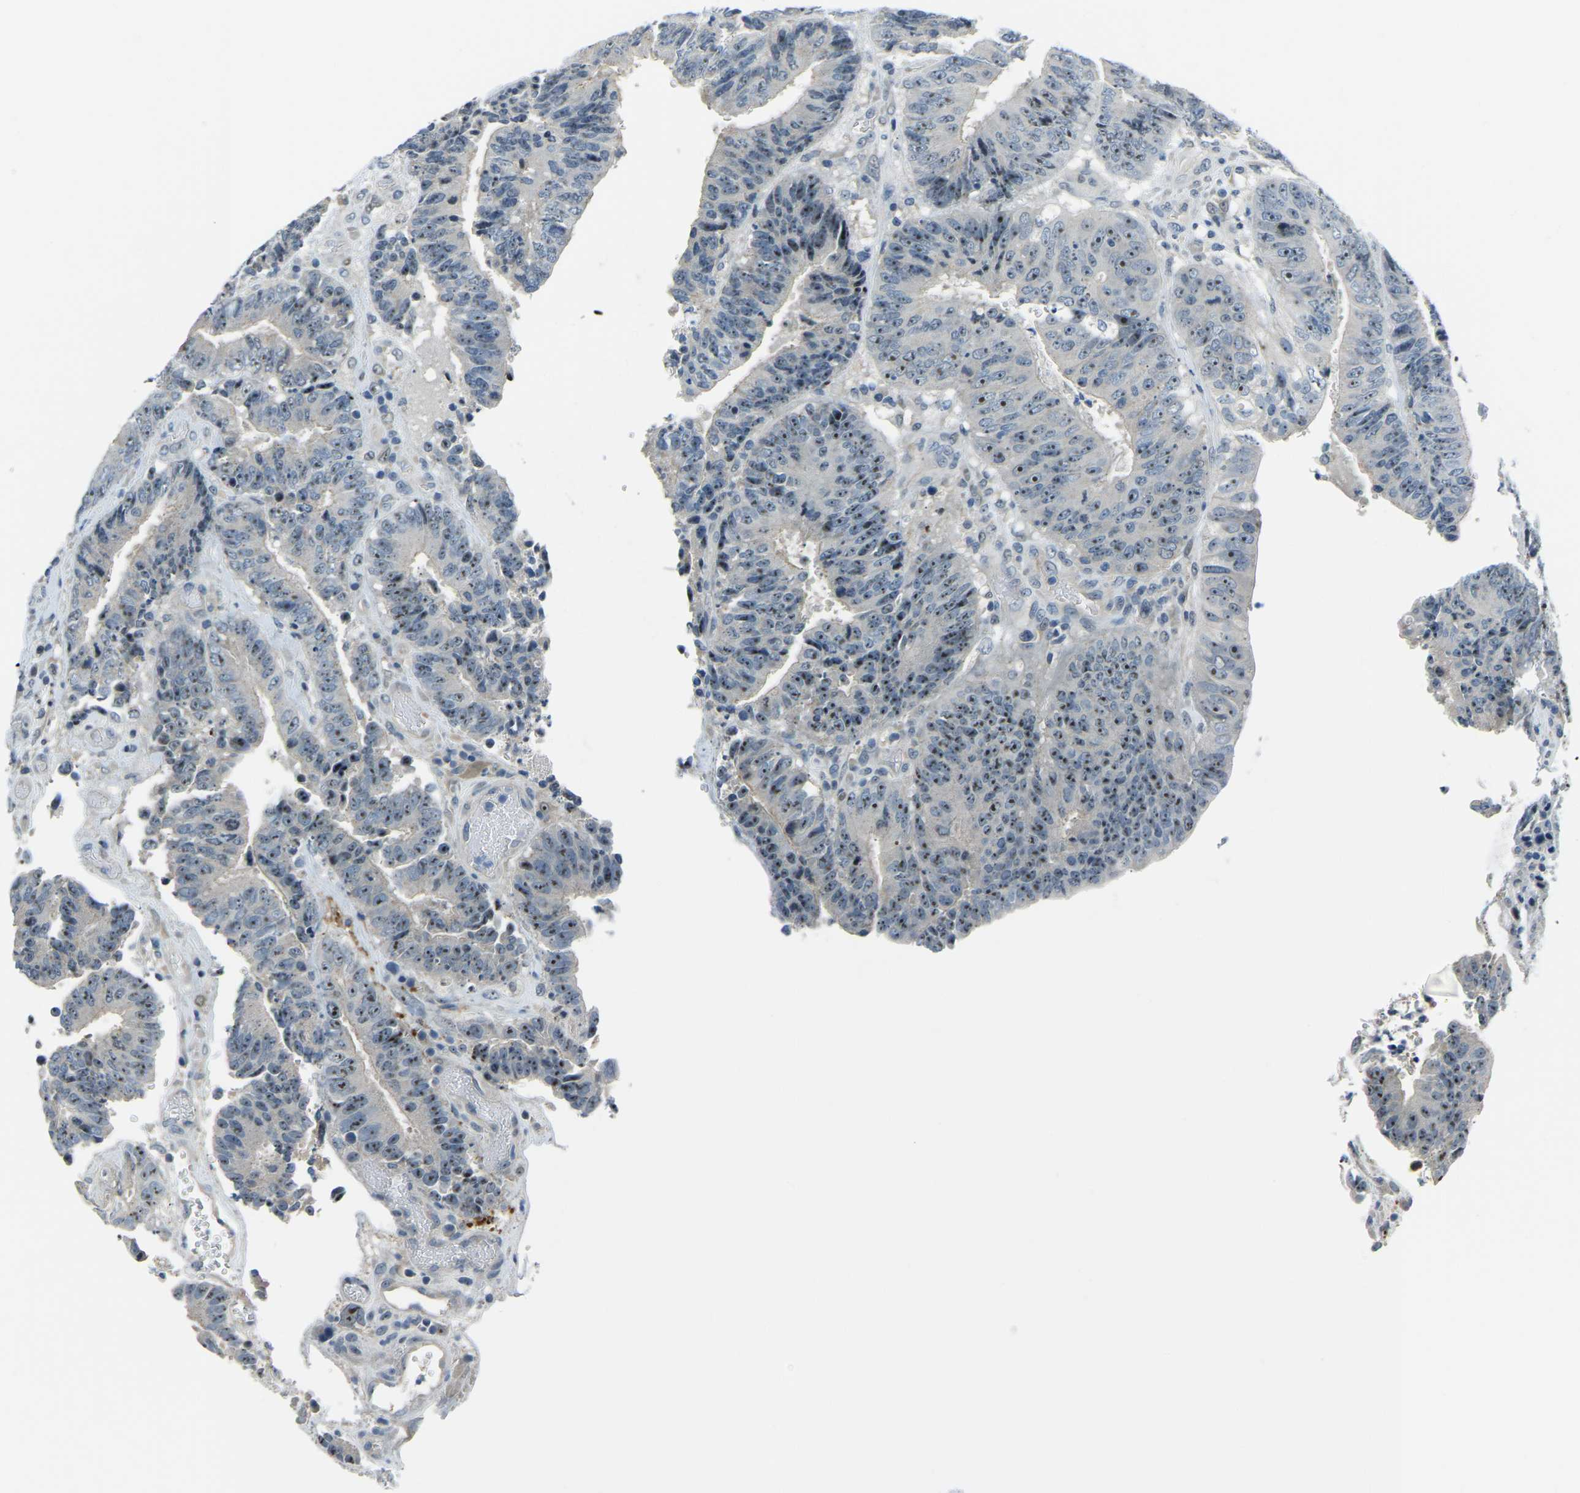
{"staining": {"intensity": "moderate", "quantity": ">75%", "location": "nuclear"}, "tissue": "colorectal cancer", "cell_type": "Tumor cells", "image_type": "cancer", "snomed": [{"axis": "morphology", "description": "Adenocarcinoma, NOS"}, {"axis": "topography", "description": "Rectum"}], "caption": "Immunohistochemical staining of adenocarcinoma (colorectal) shows moderate nuclear protein staining in about >75% of tumor cells. The staining was performed using DAB to visualize the protein expression in brown, while the nuclei were stained in blue with hematoxylin (Magnification: 20x).", "gene": "RRP1", "patient": {"sex": "male", "age": 72}}